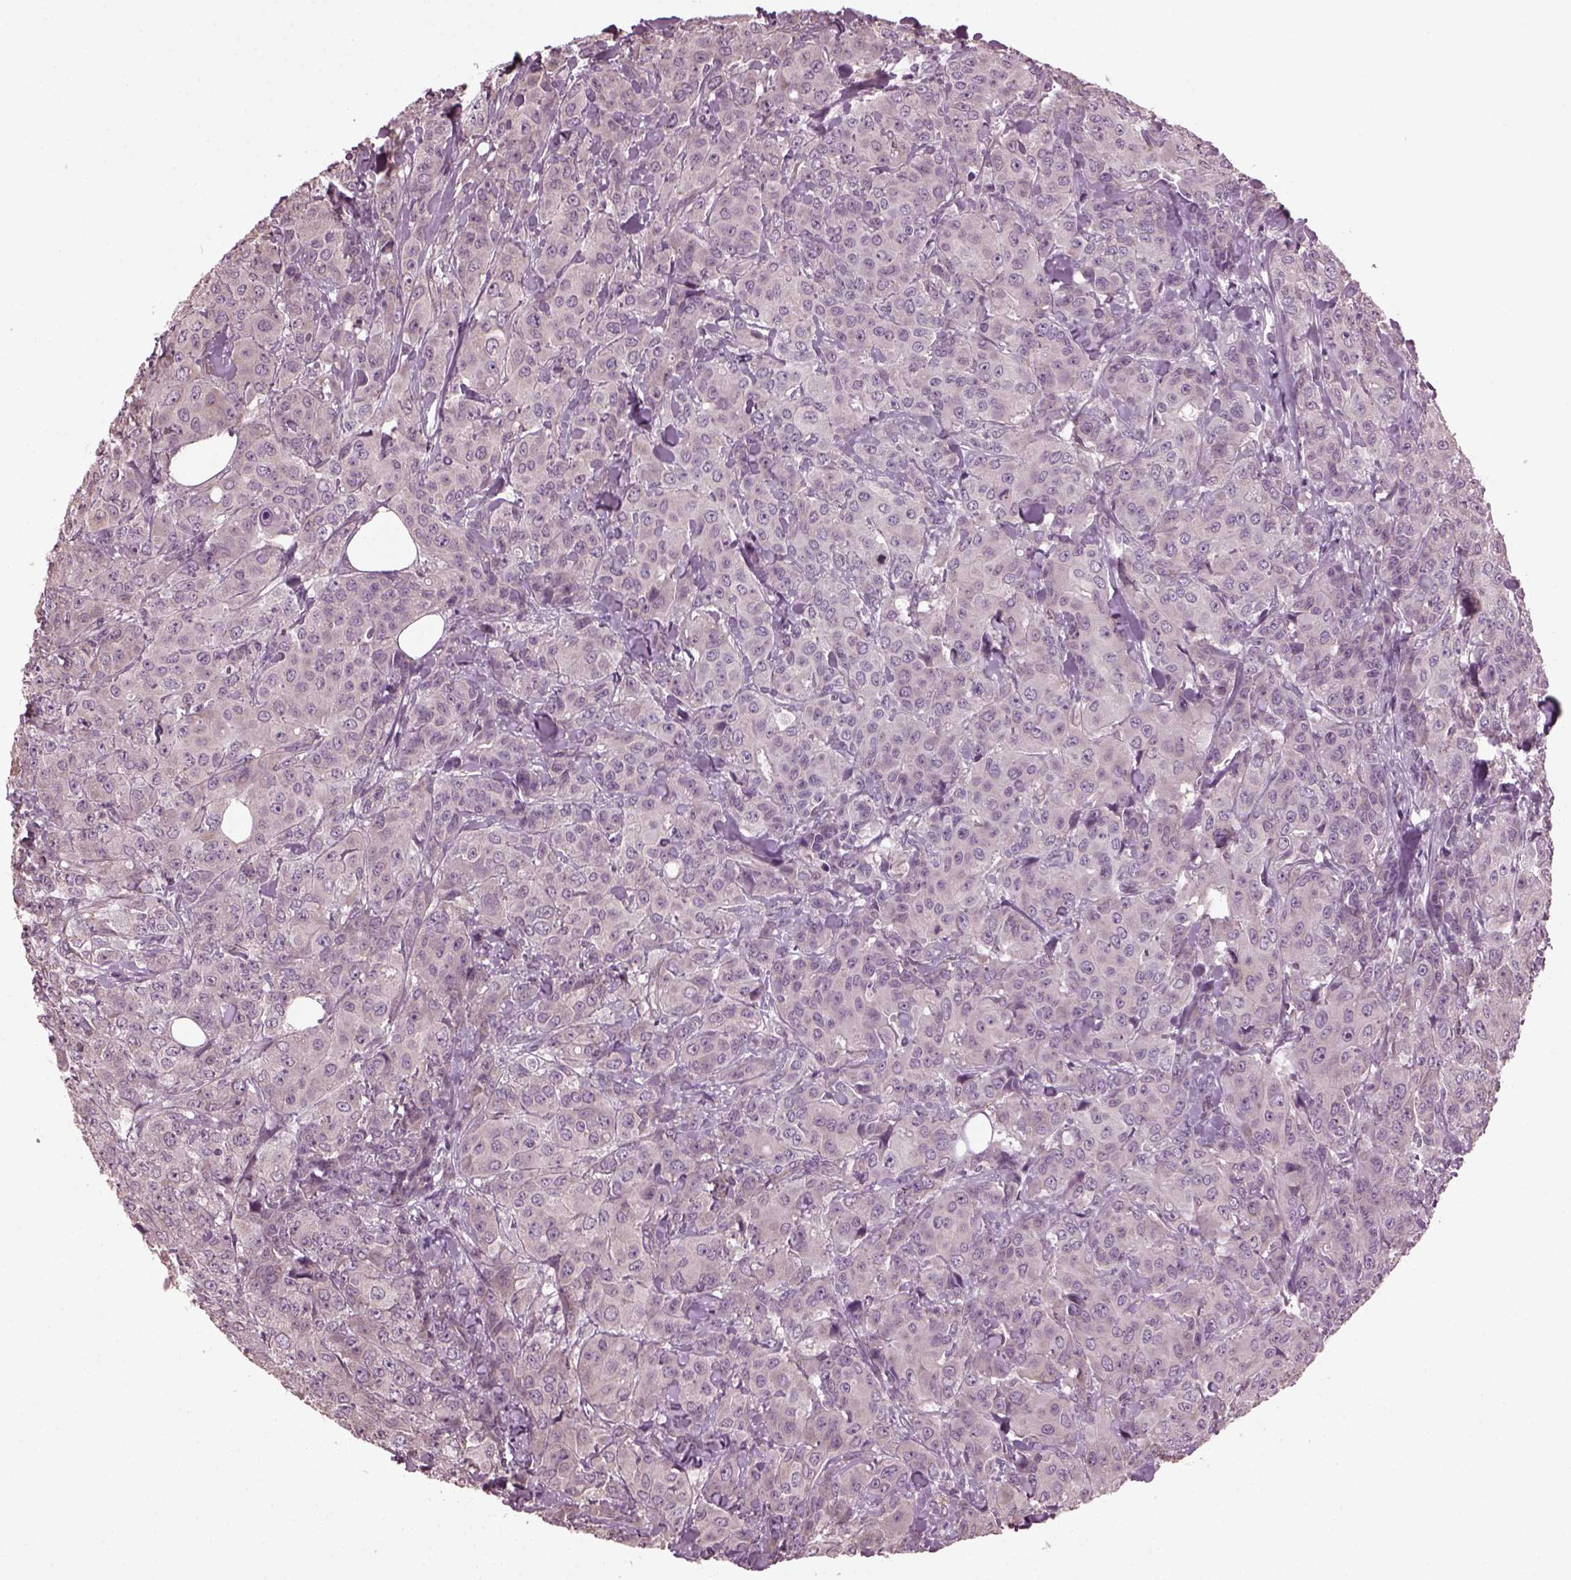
{"staining": {"intensity": "negative", "quantity": "none", "location": "none"}, "tissue": "breast cancer", "cell_type": "Tumor cells", "image_type": "cancer", "snomed": [{"axis": "morphology", "description": "Duct carcinoma"}, {"axis": "topography", "description": "Breast"}], "caption": "Immunohistochemistry micrograph of human invasive ductal carcinoma (breast) stained for a protein (brown), which shows no positivity in tumor cells. The staining was performed using DAB (3,3'-diaminobenzidine) to visualize the protein expression in brown, while the nuclei were stained in blue with hematoxylin (Magnification: 20x).", "gene": "CABP5", "patient": {"sex": "female", "age": 43}}